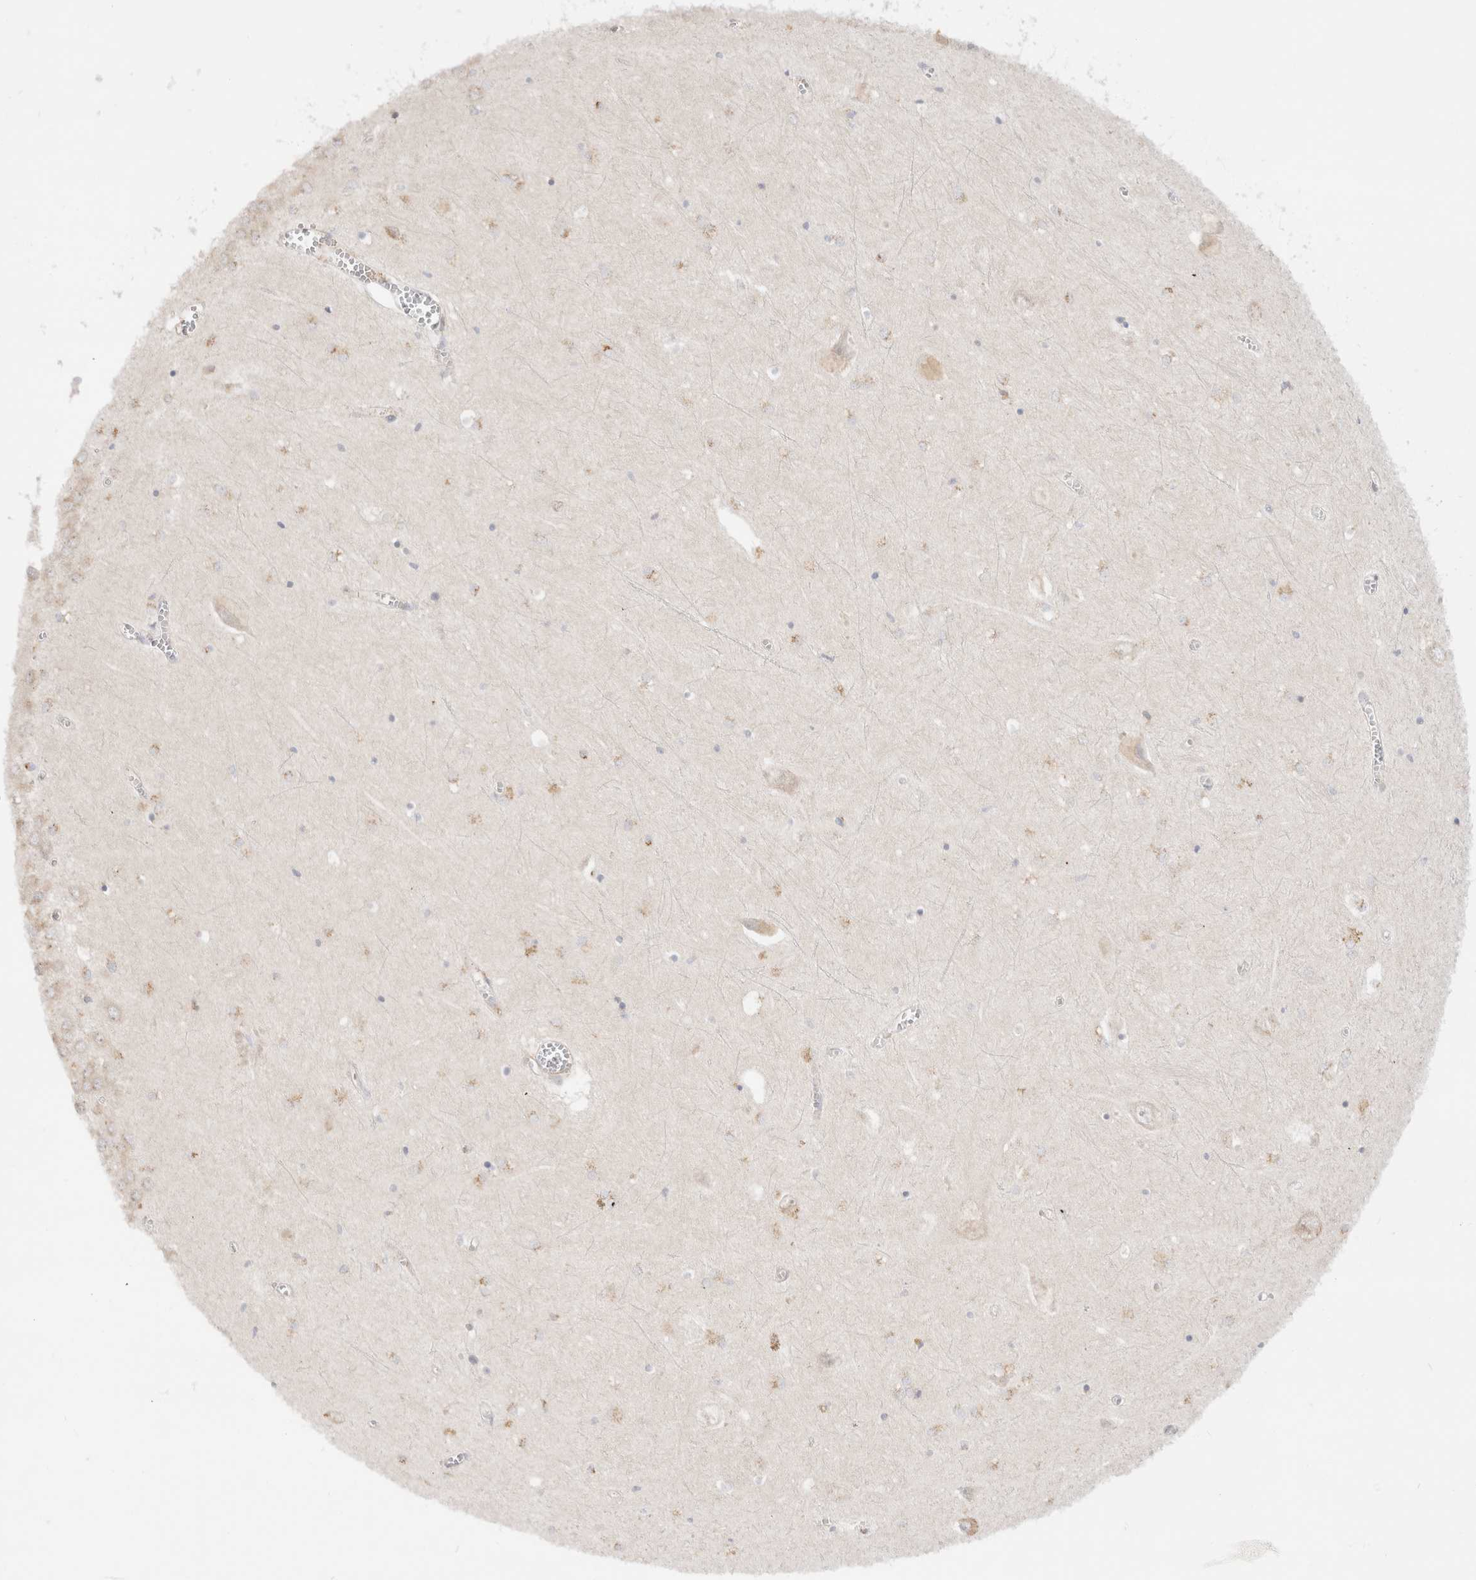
{"staining": {"intensity": "weak", "quantity": "<25%", "location": "cytoplasmic/membranous"}, "tissue": "hippocampus", "cell_type": "Glial cells", "image_type": "normal", "snomed": [{"axis": "morphology", "description": "Normal tissue, NOS"}, {"axis": "topography", "description": "Hippocampus"}], "caption": "An IHC micrograph of unremarkable hippocampus is shown. There is no staining in glial cells of hippocampus.", "gene": "EFCAB13", "patient": {"sex": "male", "age": 70}}